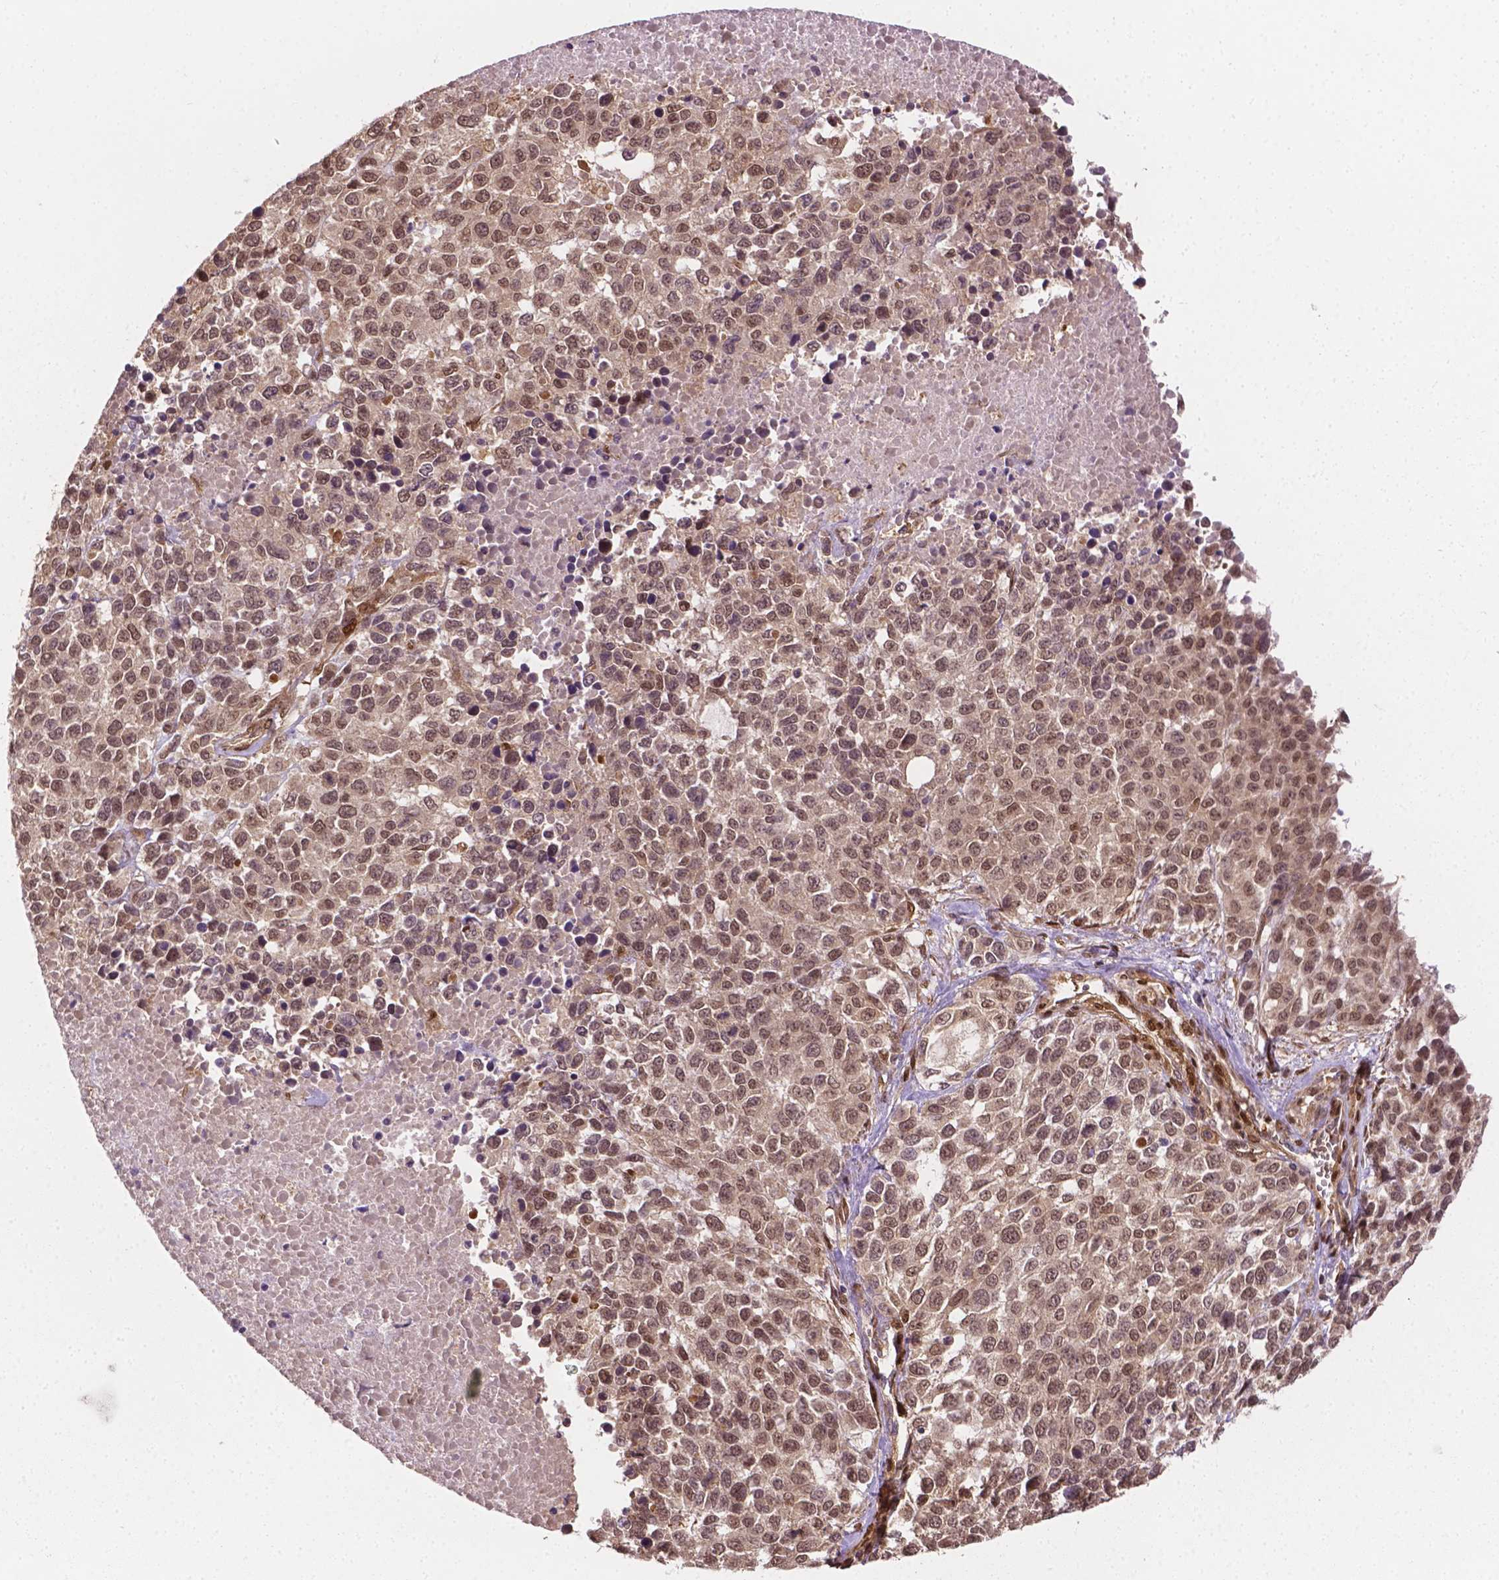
{"staining": {"intensity": "weak", "quantity": ">75%", "location": "nuclear"}, "tissue": "melanoma", "cell_type": "Tumor cells", "image_type": "cancer", "snomed": [{"axis": "morphology", "description": "Malignant melanoma, Metastatic site"}, {"axis": "topography", "description": "Skin"}], "caption": "Brown immunohistochemical staining in human melanoma reveals weak nuclear positivity in about >75% of tumor cells.", "gene": "YAP1", "patient": {"sex": "male", "age": 84}}